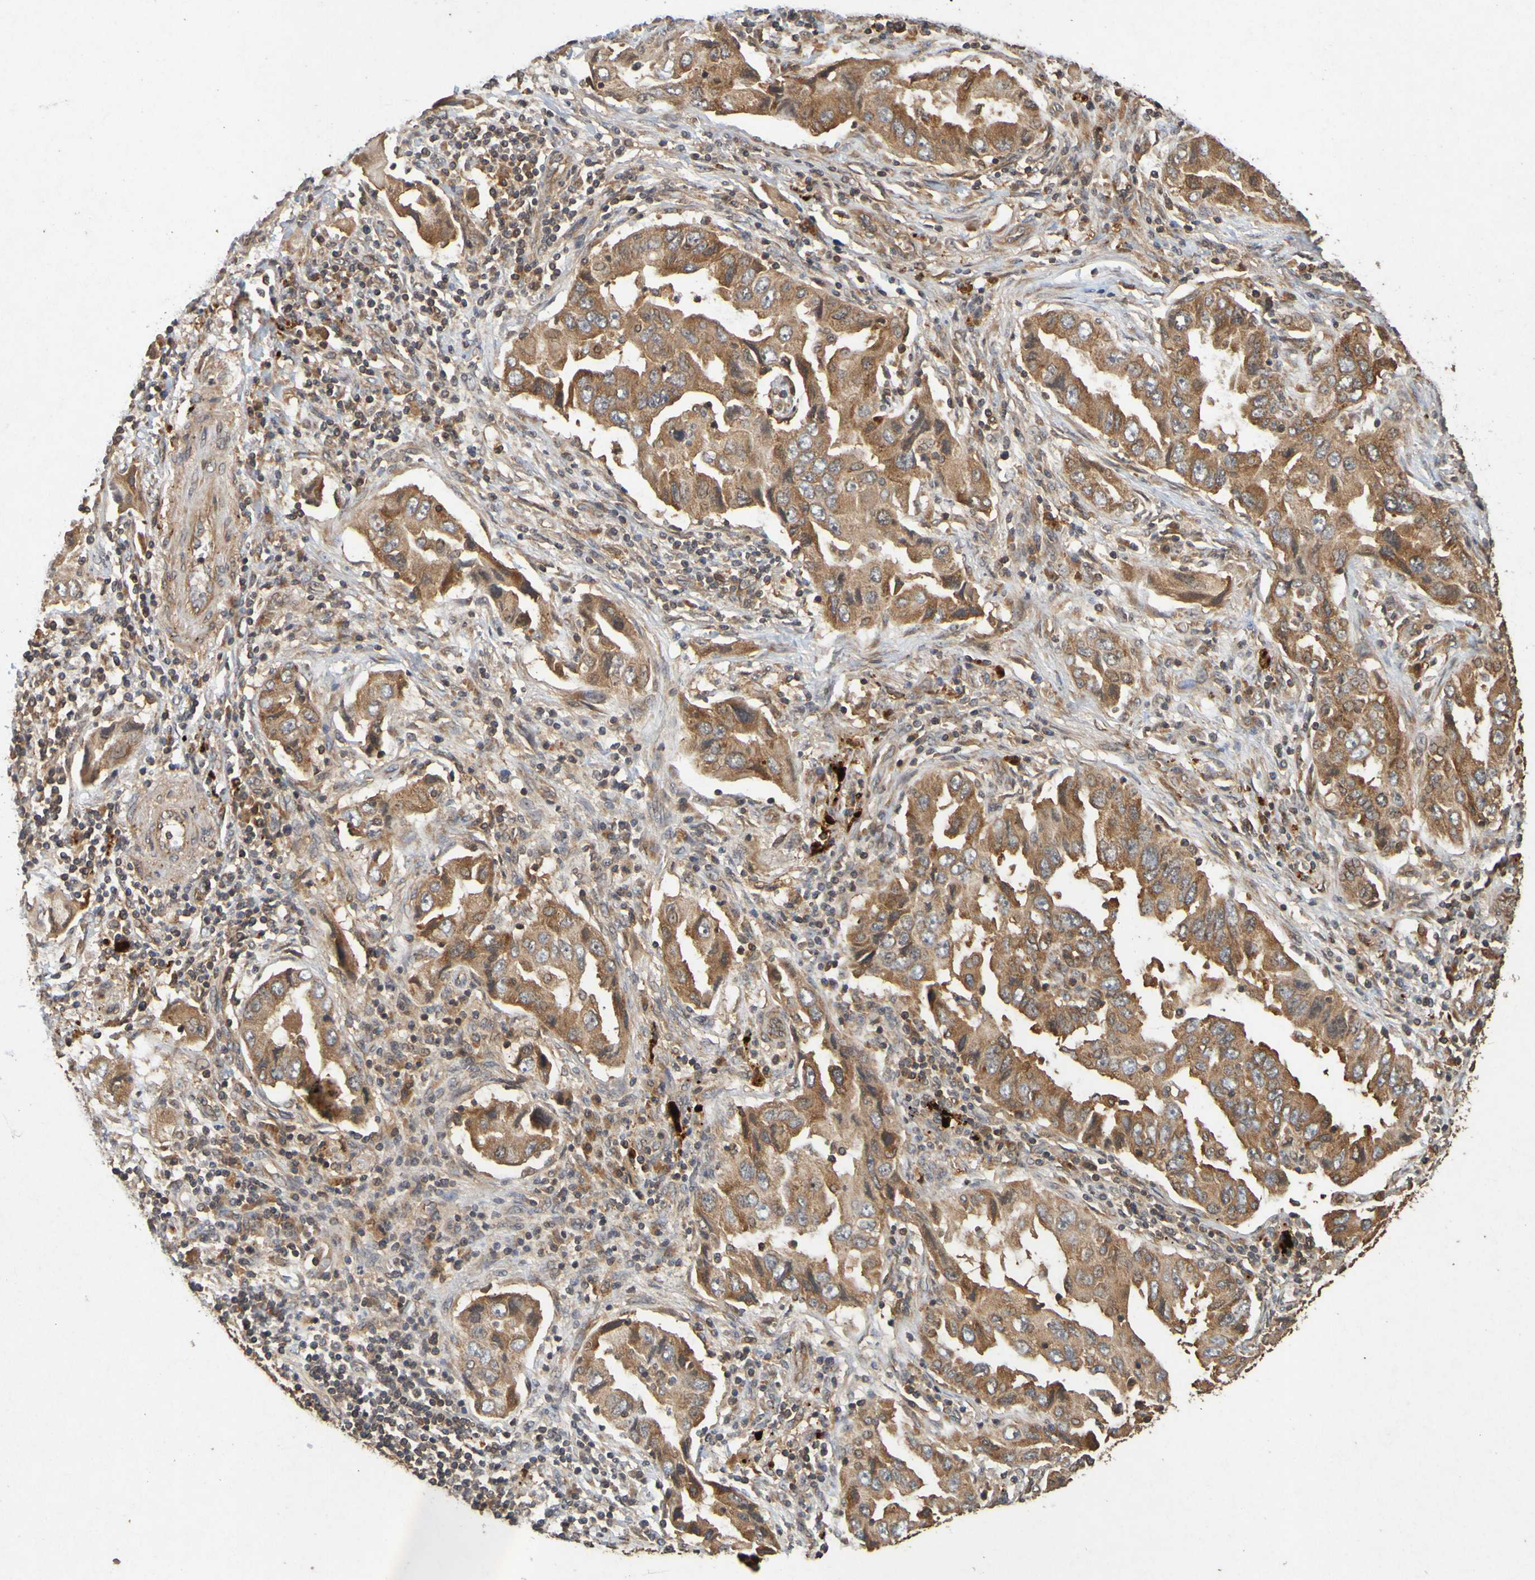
{"staining": {"intensity": "moderate", "quantity": ">75%", "location": "cytoplasmic/membranous"}, "tissue": "lung cancer", "cell_type": "Tumor cells", "image_type": "cancer", "snomed": [{"axis": "morphology", "description": "Adenocarcinoma, NOS"}, {"axis": "topography", "description": "Lung"}], "caption": "Lung cancer (adenocarcinoma) was stained to show a protein in brown. There is medium levels of moderate cytoplasmic/membranous expression in approximately >75% of tumor cells.", "gene": "OCRL", "patient": {"sex": "female", "age": 65}}